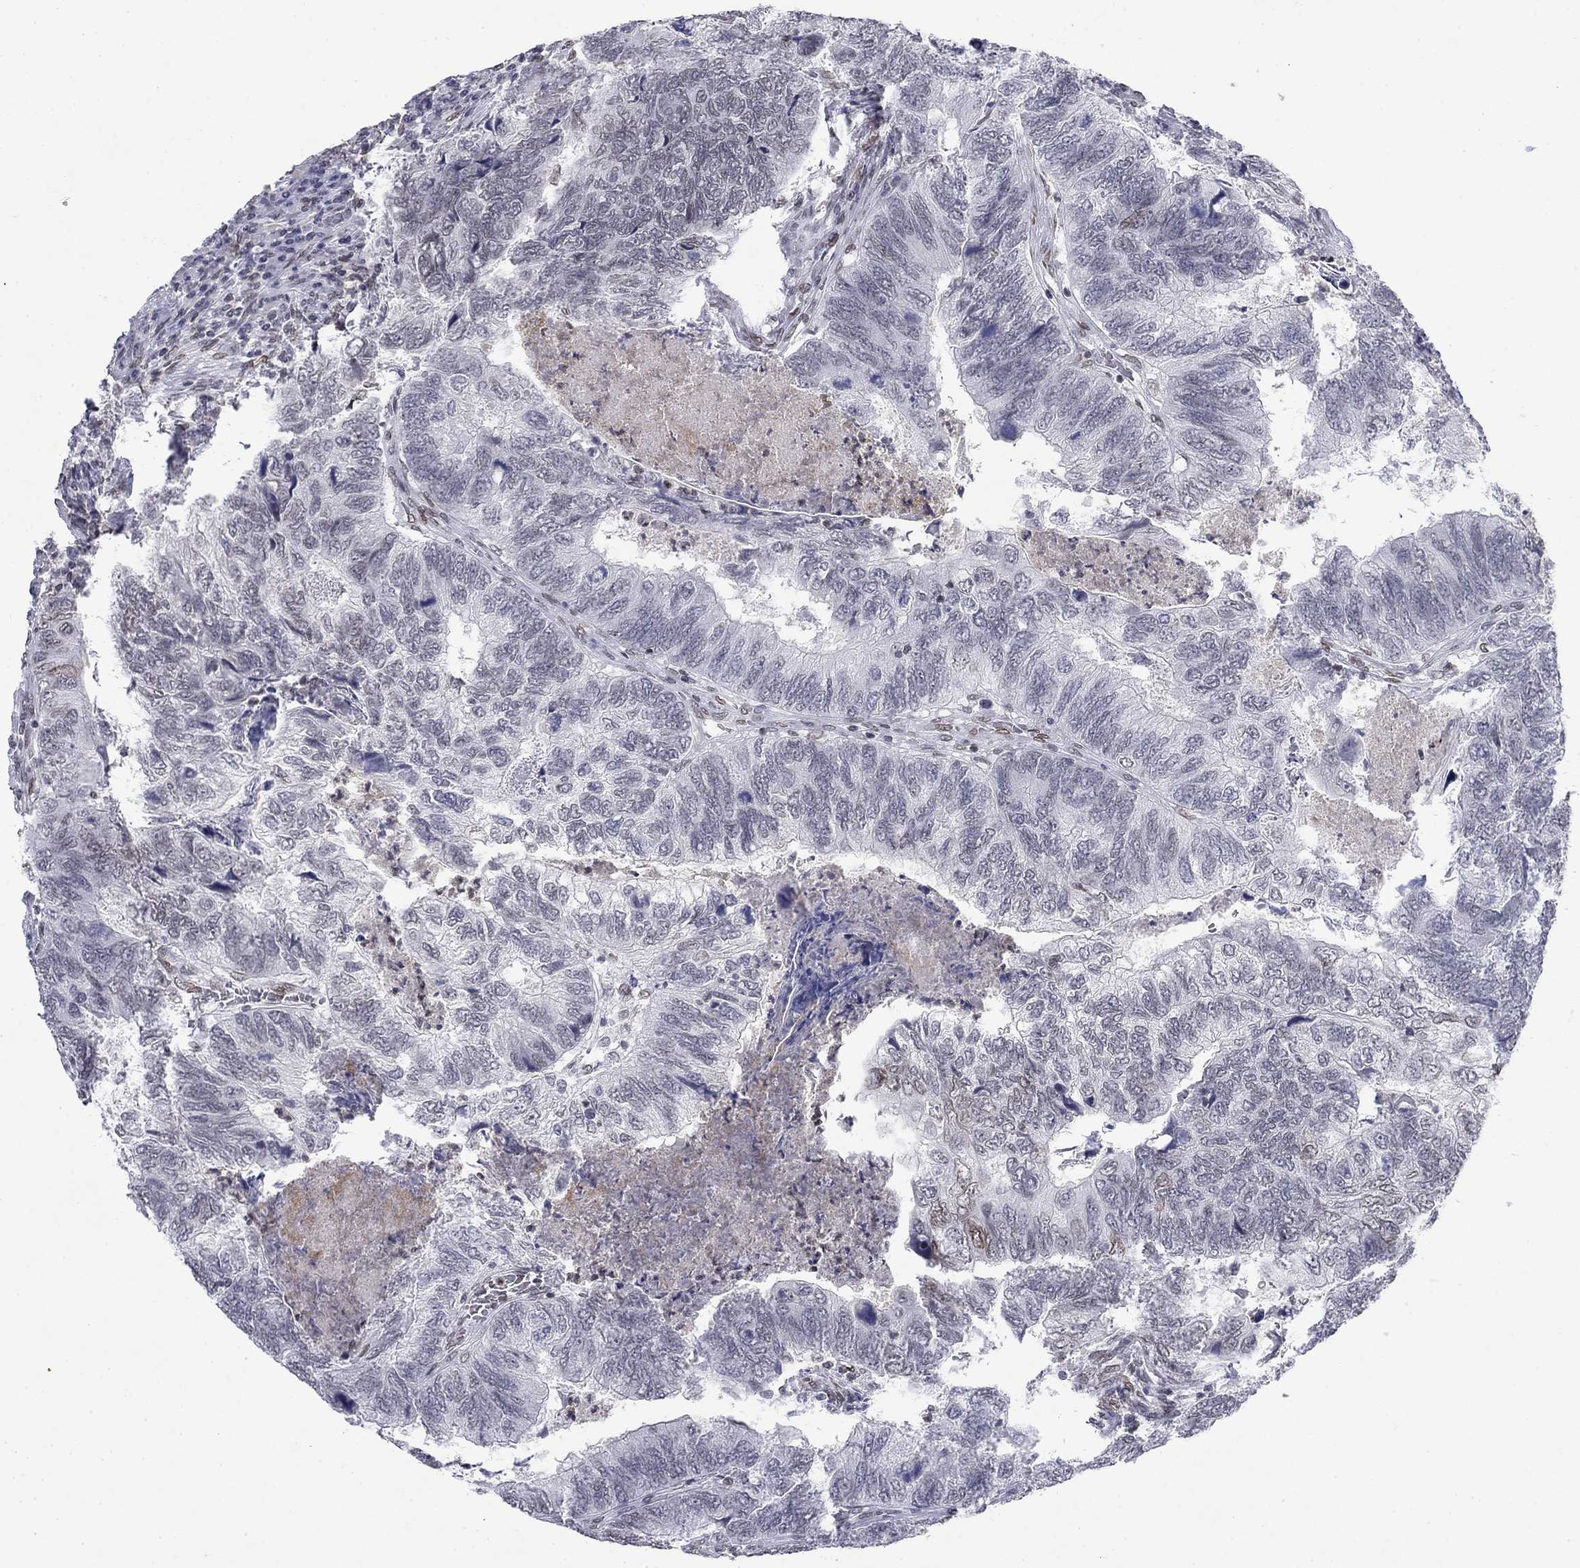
{"staining": {"intensity": "moderate", "quantity": "<25%", "location": "nuclear"}, "tissue": "colorectal cancer", "cell_type": "Tumor cells", "image_type": "cancer", "snomed": [{"axis": "morphology", "description": "Adenocarcinoma, NOS"}, {"axis": "topography", "description": "Colon"}], "caption": "High-power microscopy captured an immunohistochemistry image of colorectal cancer (adenocarcinoma), revealing moderate nuclear expression in about <25% of tumor cells.", "gene": "TOR1AIP1", "patient": {"sex": "female", "age": 67}}